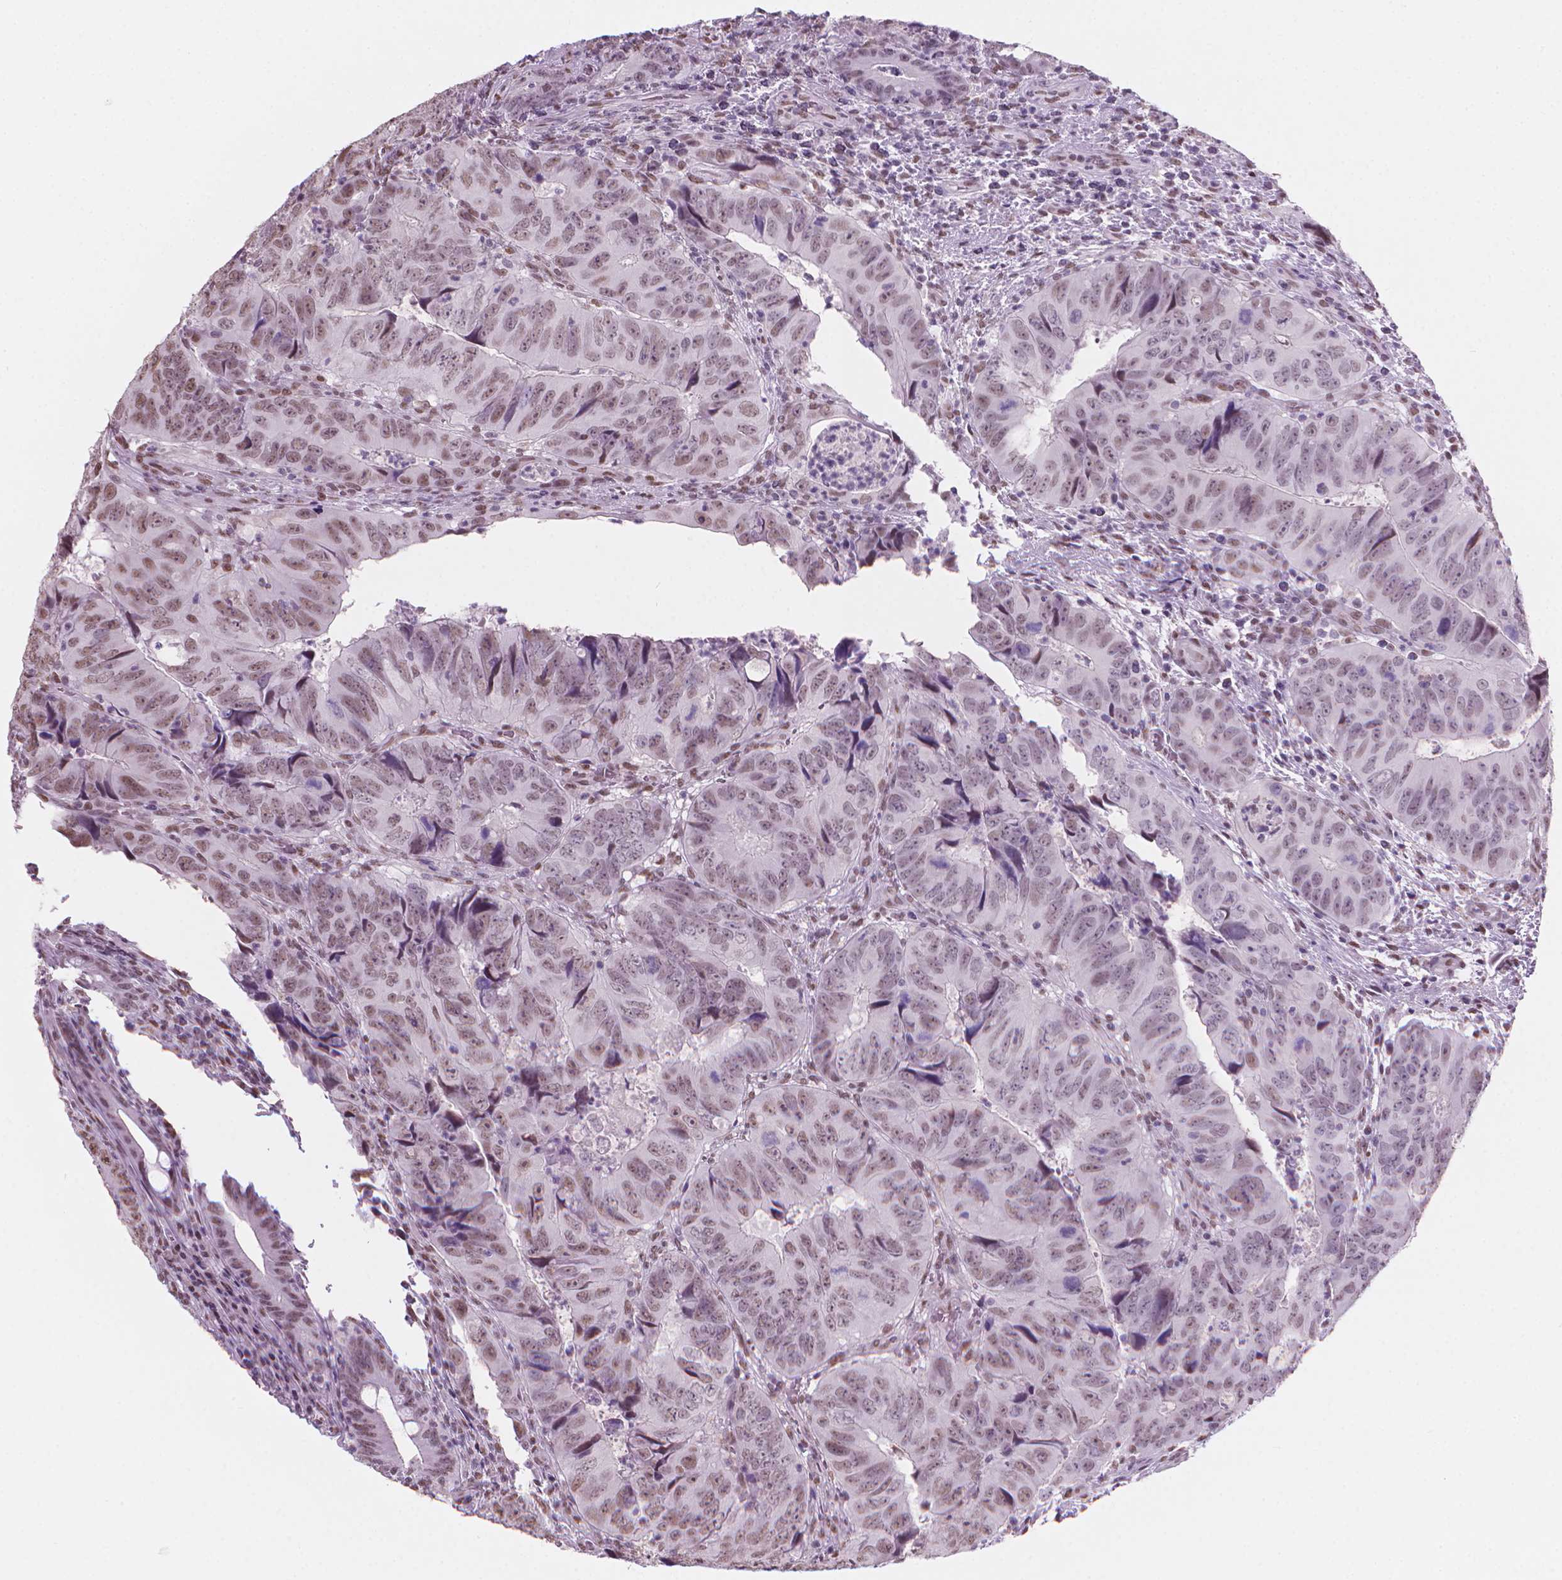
{"staining": {"intensity": "weak", "quantity": ">75%", "location": "nuclear"}, "tissue": "colorectal cancer", "cell_type": "Tumor cells", "image_type": "cancer", "snomed": [{"axis": "morphology", "description": "Adenocarcinoma, NOS"}, {"axis": "topography", "description": "Colon"}], "caption": "The histopathology image displays a brown stain indicating the presence of a protein in the nuclear of tumor cells in colorectal cancer (adenocarcinoma).", "gene": "PIAS2", "patient": {"sex": "male", "age": 79}}